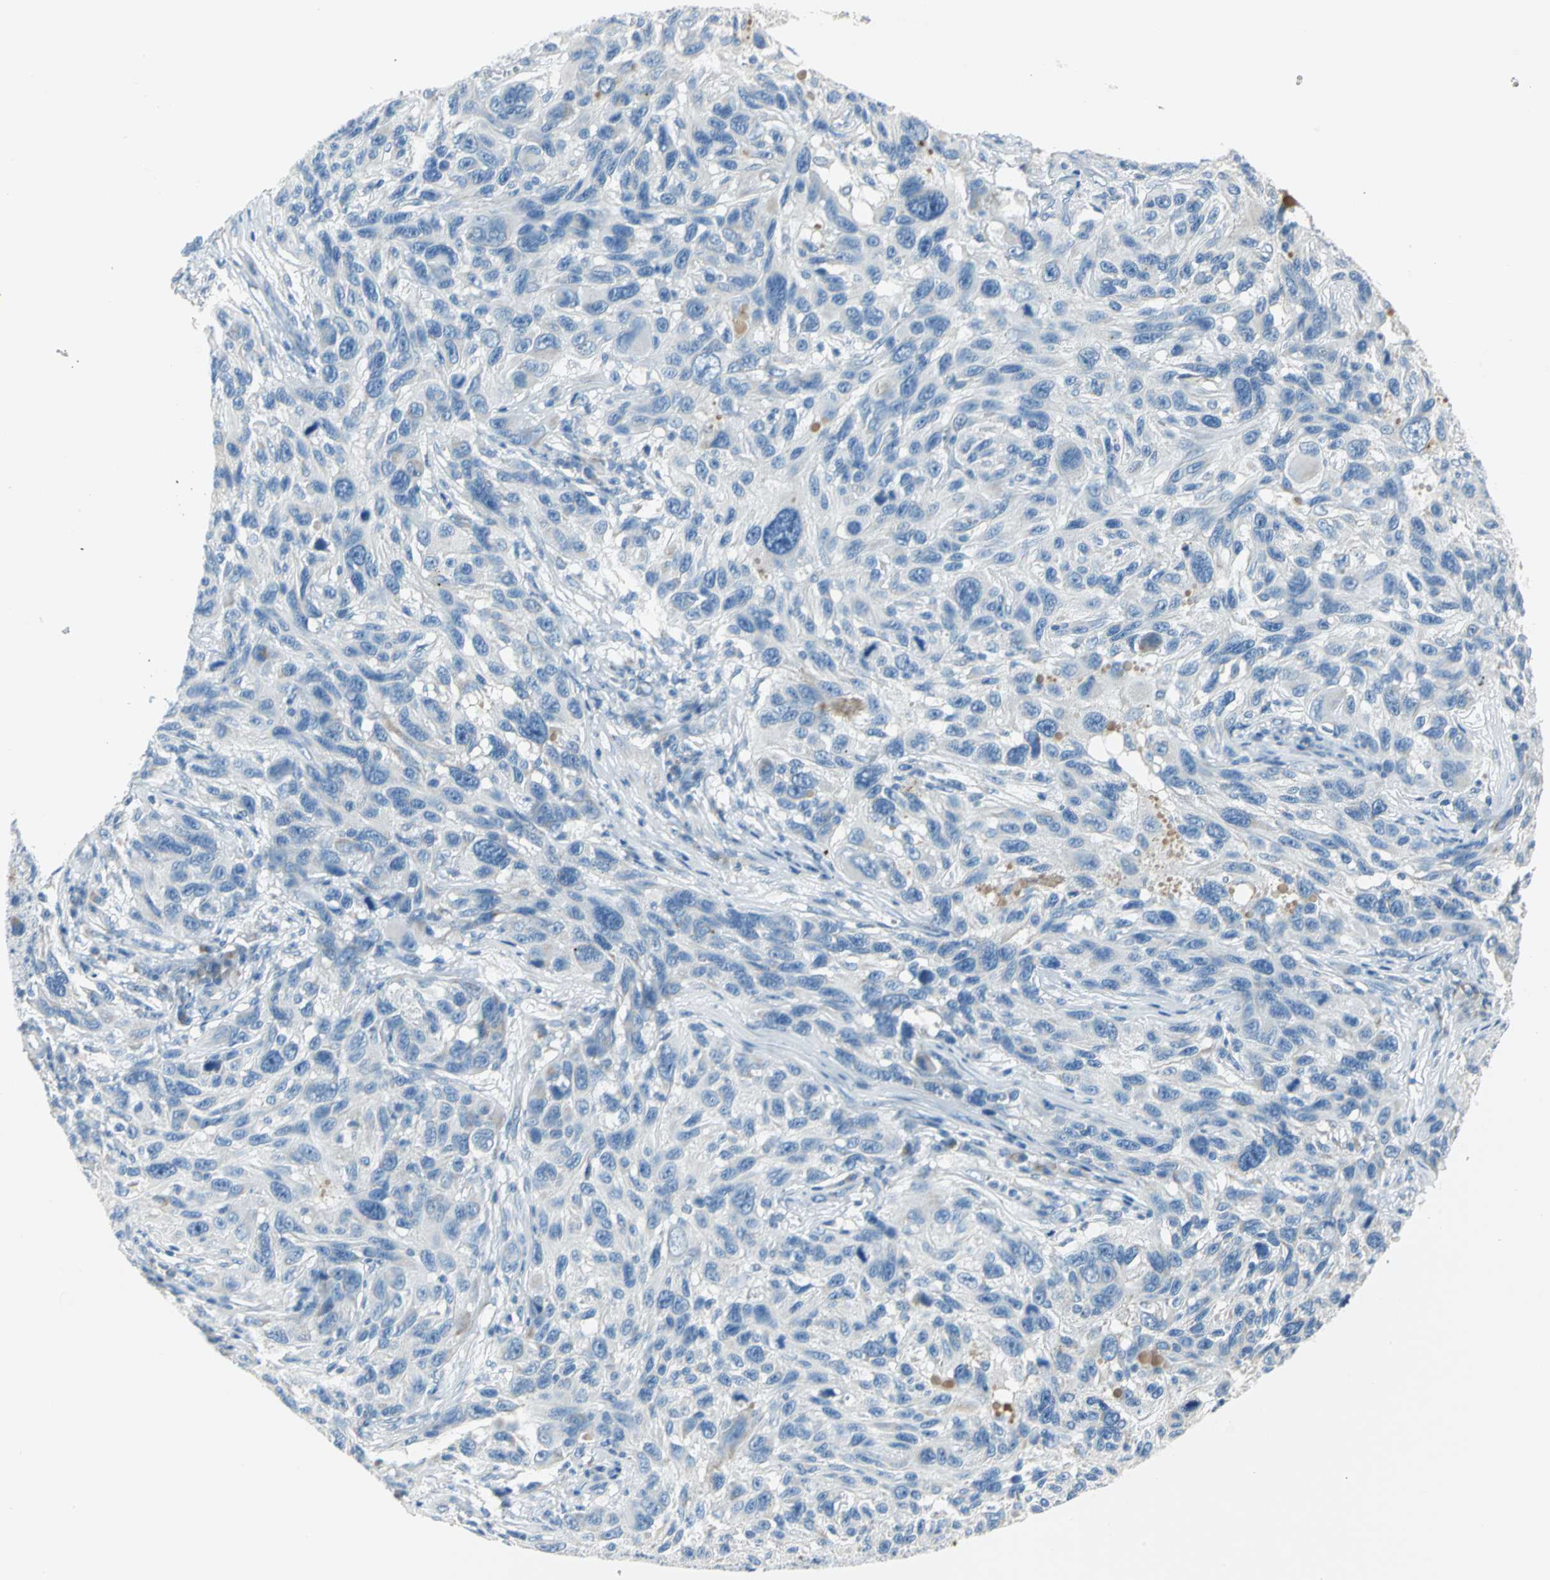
{"staining": {"intensity": "negative", "quantity": "none", "location": "none"}, "tissue": "melanoma", "cell_type": "Tumor cells", "image_type": "cancer", "snomed": [{"axis": "morphology", "description": "Malignant melanoma, NOS"}, {"axis": "topography", "description": "Skin"}], "caption": "The immunohistochemistry (IHC) micrograph has no significant positivity in tumor cells of melanoma tissue. (Brightfield microscopy of DAB (3,3'-diaminobenzidine) IHC at high magnification).", "gene": "ALOX15", "patient": {"sex": "male", "age": 53}}